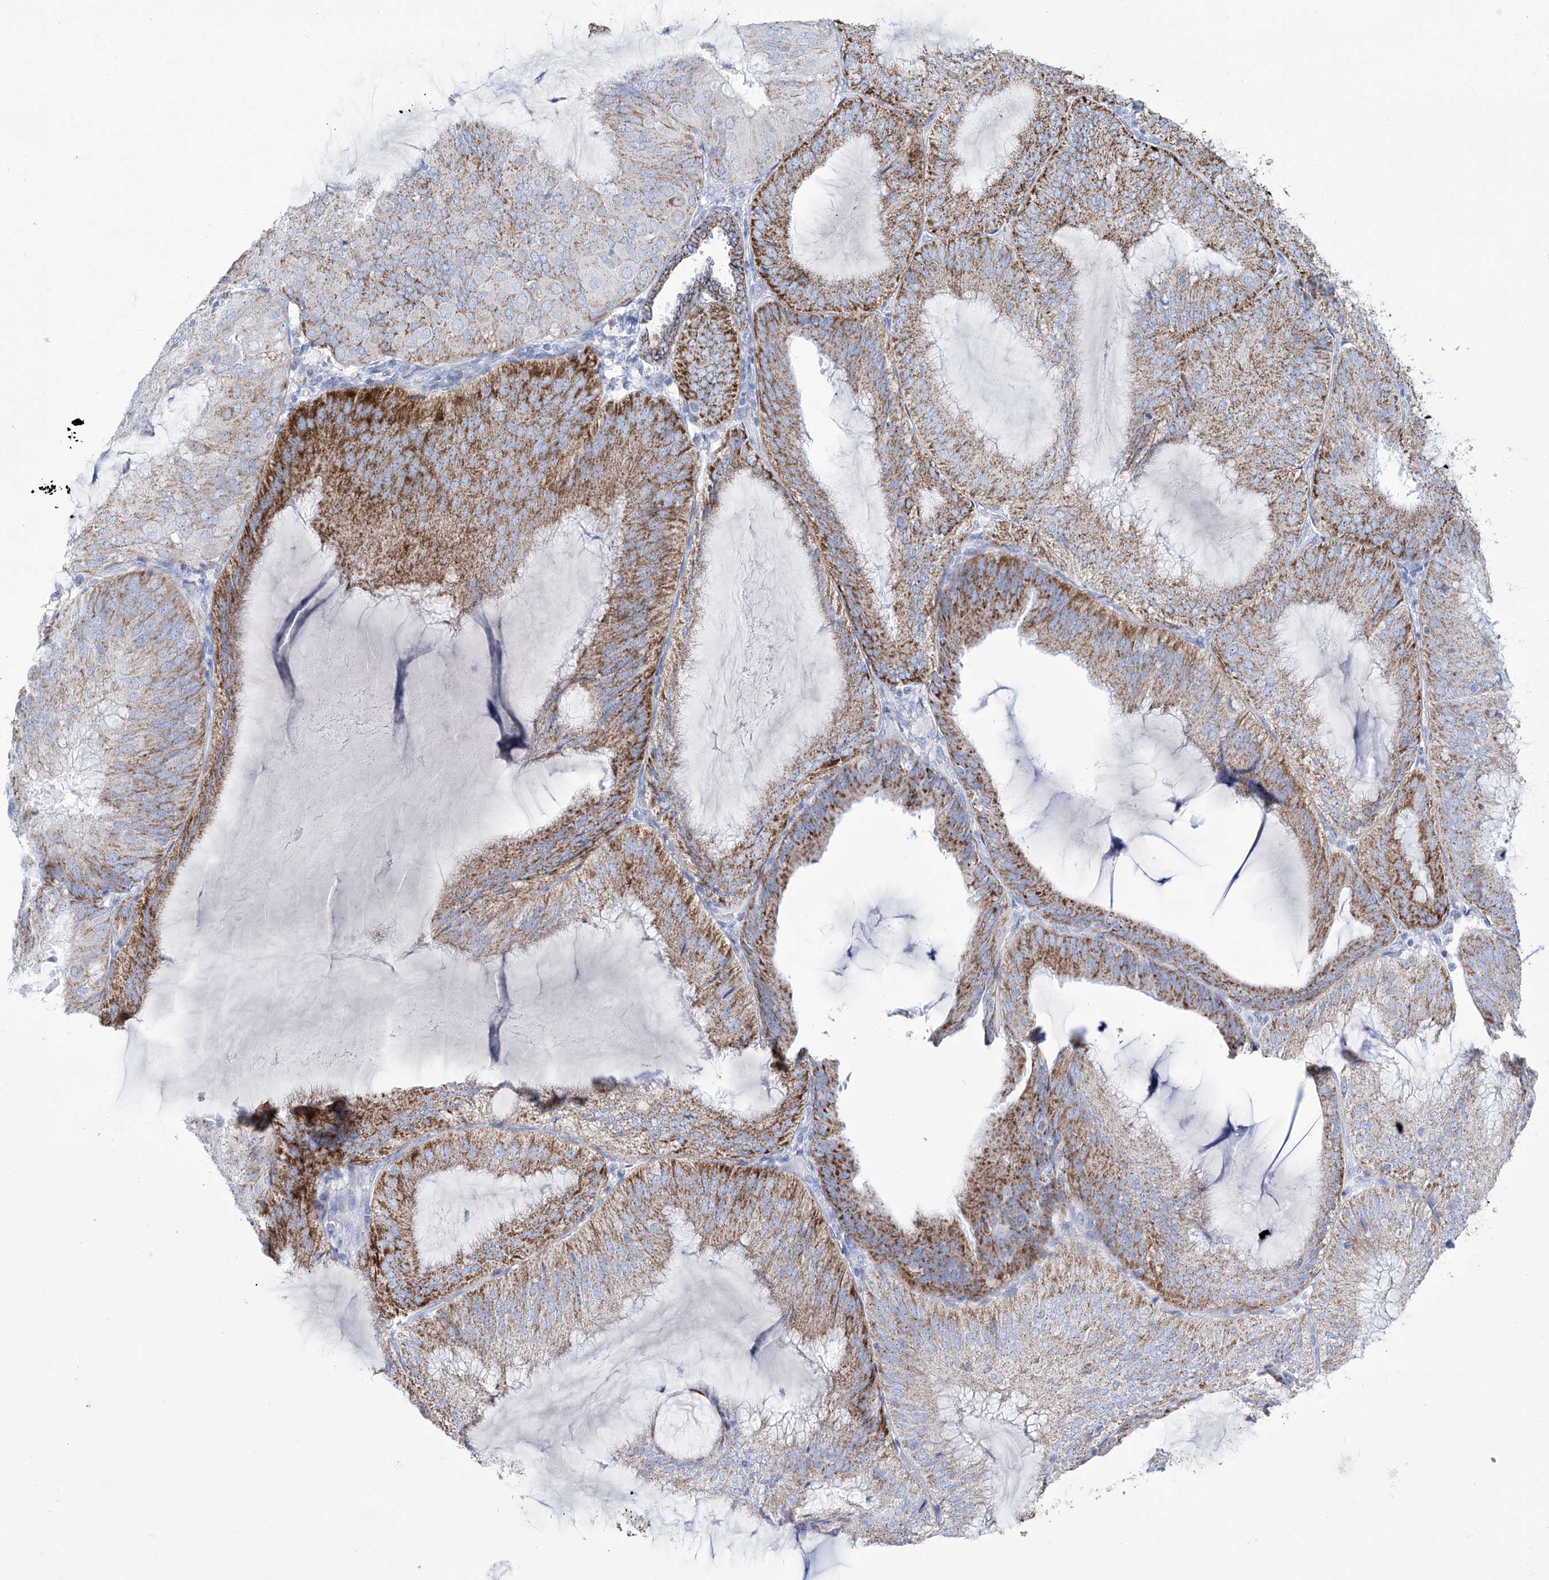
{"staining": {"intensity": "strong", "quantity": "25%-75%", "location": "cytoplasmic/membranous"}, "tissue": "endometrial cancer", "cell_type": "Tumor cells", "image_type": "cancer", "snomed": [{"axis": "morphology", "description": "Adenocarcinoma, NOS"}, {"axis": "topography", "description": "Endometrium"}], "caption": "Protein staining of endometrial adenocarcinoma tissue demonstrates strong cytoplasmic/membranous expression in approximately 25%-75% of tumor cells.", "gene": "ALDH6A1", "patient": {"sex": "female", "age": 81}}